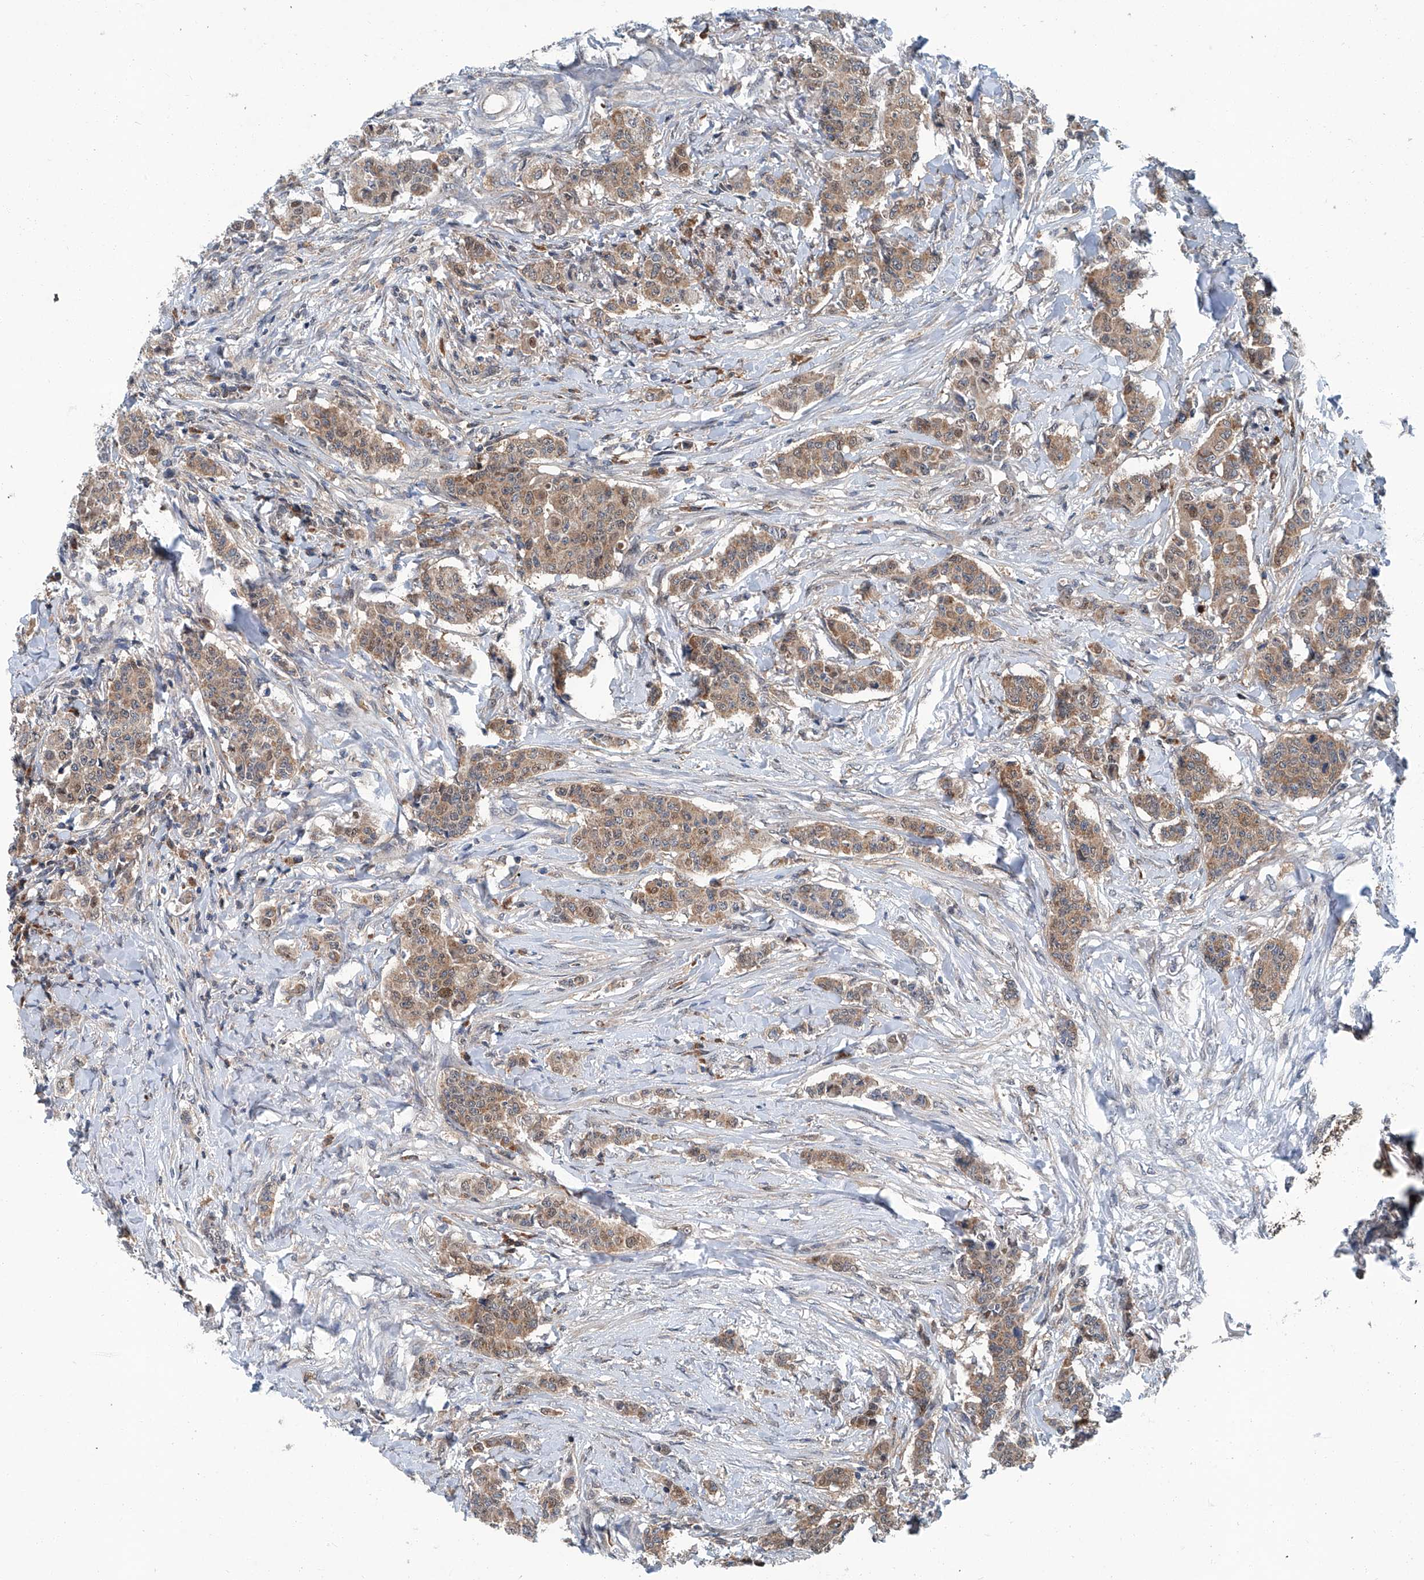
{"staining": {"intensity": "moderate", "quantity": ">75%", "location": "cytoplasmic/membranous"}, "tissue": "breast cancer", "cell_type": "Tumor cells", "image_type": "cancer", "snomed": [{"axis": "morphology", "description": "Duct carcinoma"}, {"axis": "topography", "description": "Breast"}], "caption": "IHC image of human breast cancer stained for a protein (brown), which displays medium levels of moderate cytoplasmic/membranous positivity in about >75% of tumor cells.", "gene": "CLK1", "patient": {"sex": "female", "age": 40}}